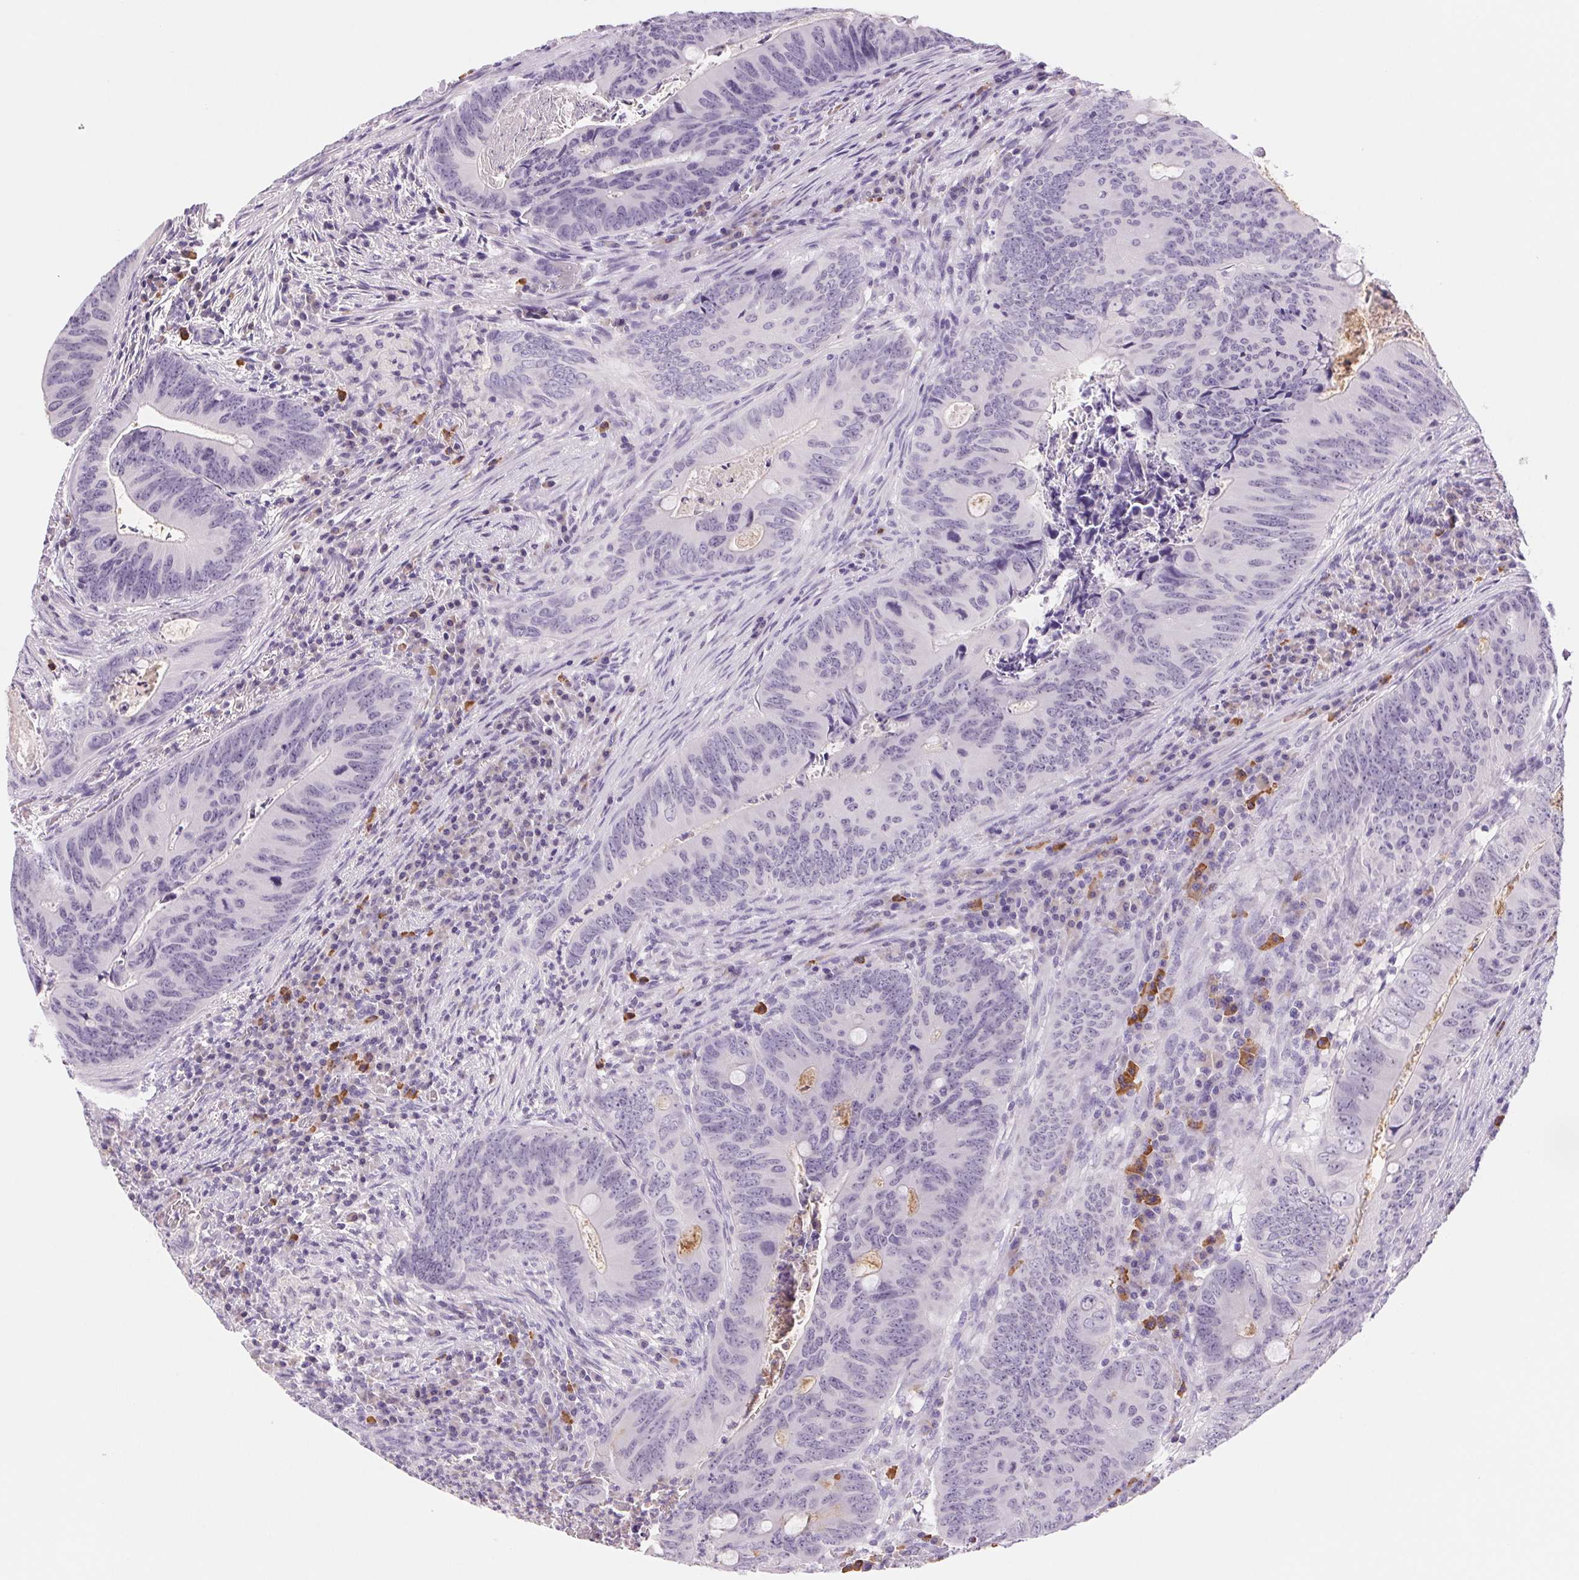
{"staining": {"intensity": "negative", "quantity": "none", "location": "none"}, "tissue": "colorectal cancer", "cell_type": "Tumor cells", "image_type": "cancer", "snomed": [{"axis": "morphology", "description": "Adenocarcinoma, NOS"}, {"axis": "topography", "description": "Colon"}], "caption": "Immunohistochemical staining of human colorectal cancer displays no significant positivity in tumor cells.", "gene": "IFIT1B", "patient": {"sex": "female", "age": 74}}